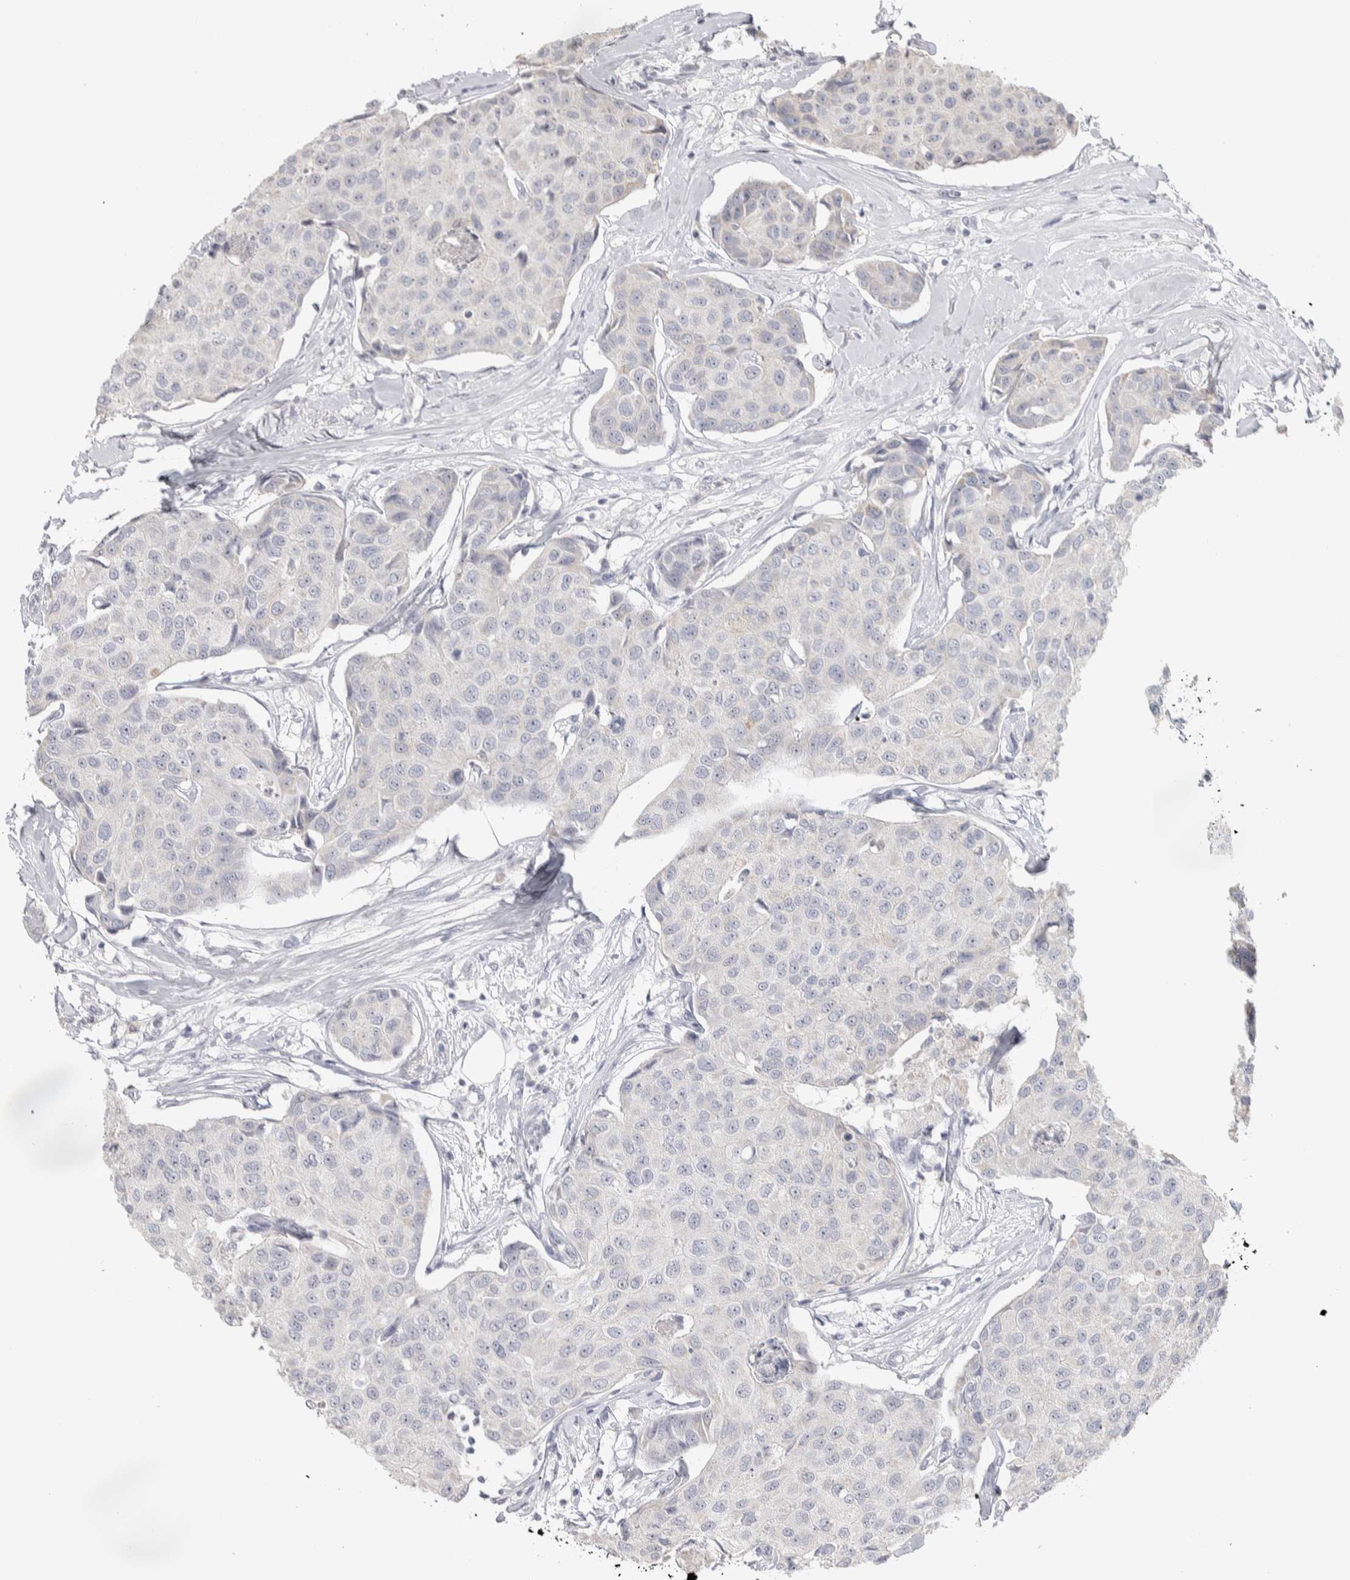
{"staining": {"intensity": "weak", "quantity": "<25%", "location": "nuclear"}, "tissue": "breast cancer", "cell_type": "Tumor cells", "image_type": "cancer", "snomed": [{"axis": "morphology", "description": "Duct carcinoma"}, {"axis": "topography", "description": "Breast"}], "caption": "DAB (3,3'-diaminobenzidine) immunohistochemical staining of breast cancer displays no significant expression in tumor cells. Nuclei are stained in blue.", "gene": "DCXR", "patient": {"sex": "female", "age": 80}}